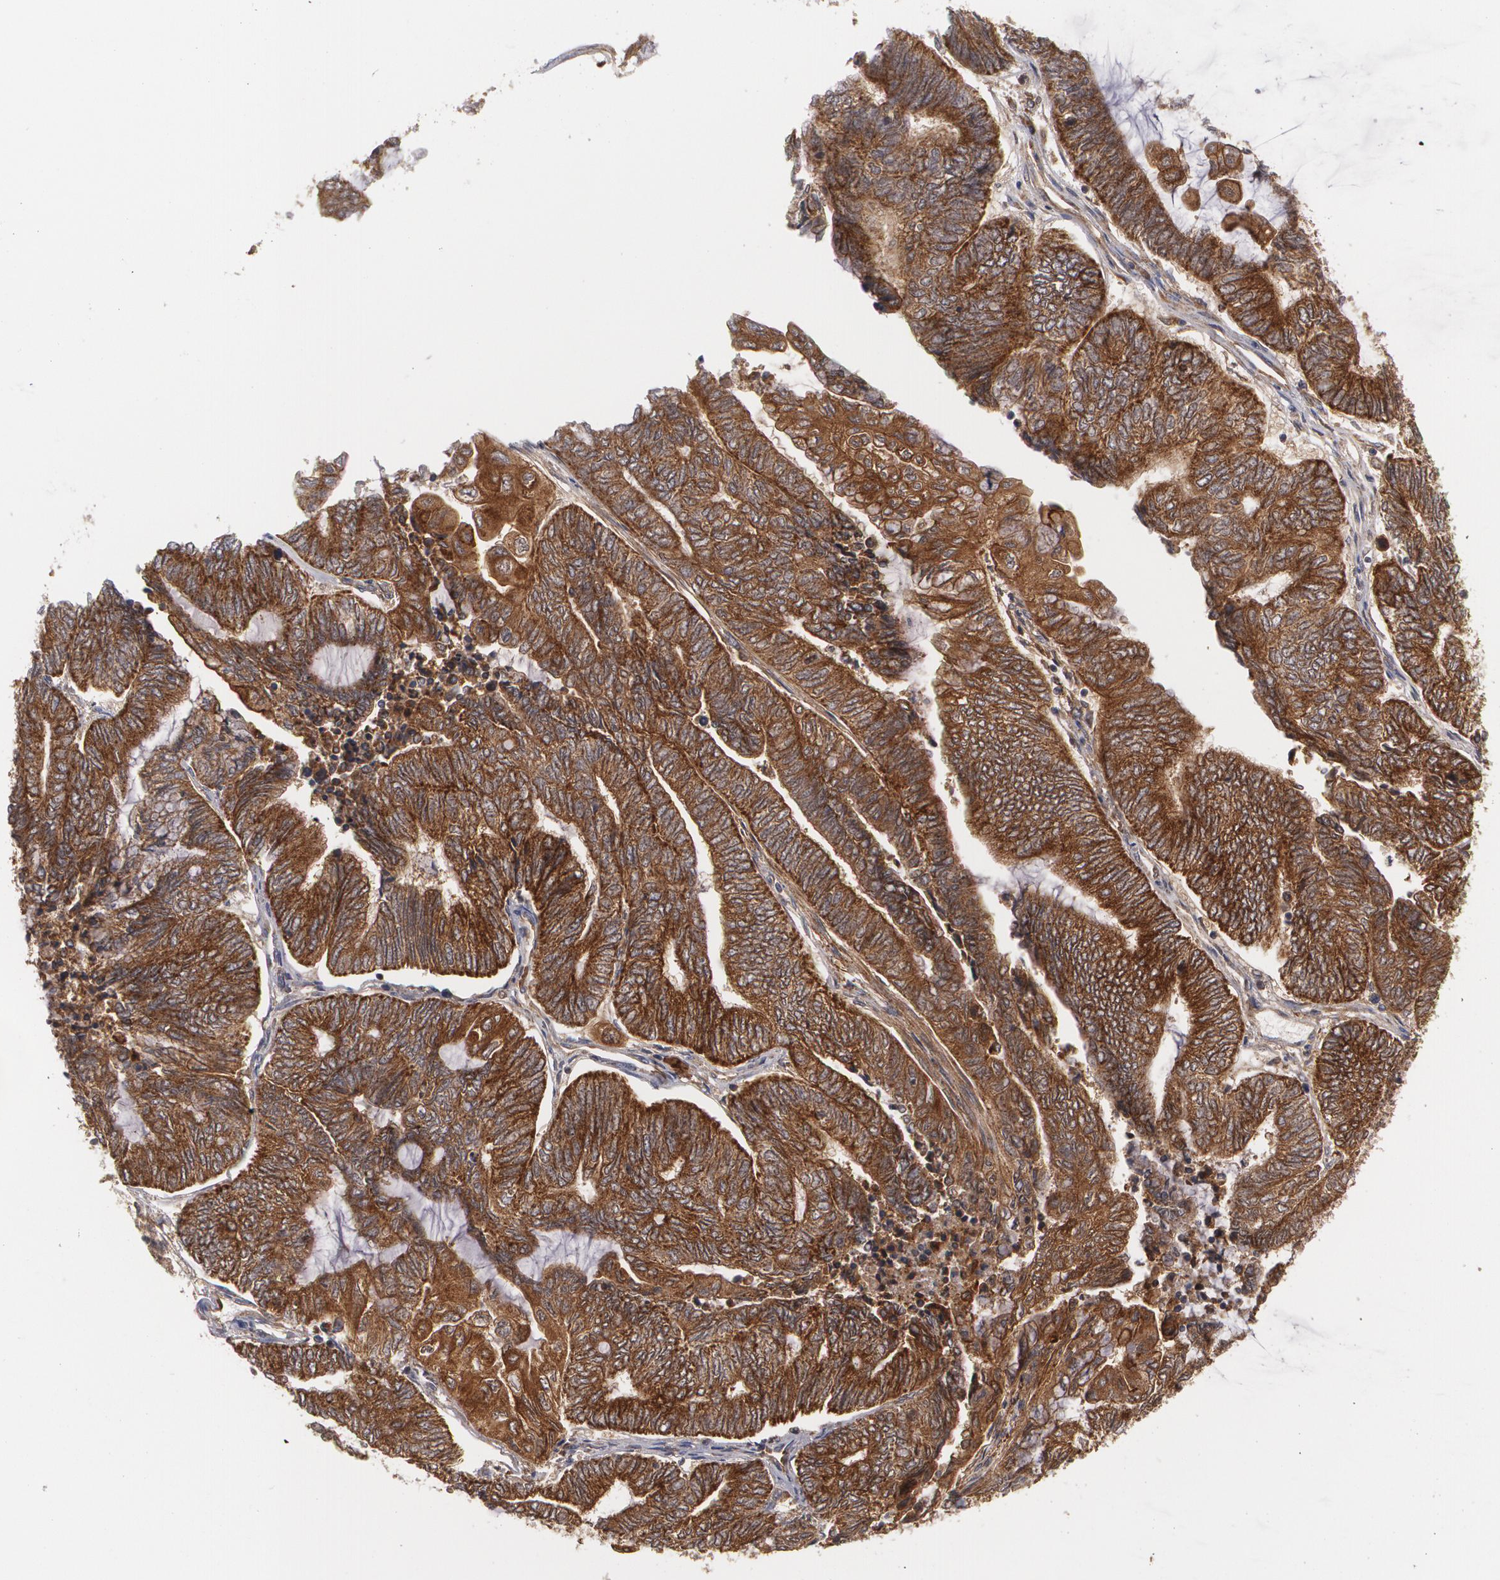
{"staining": {"intensity": "strong", "quantity": ">75%", "location": "cytoplasmic/membranous"}, "tissue": "endometrial cancer", "cell_type": "Tumor cells", "image_type": "cancer", "snomed": [{"axis": "morphology", "description": "Adenocarcinoma, NOS"}, {"axis": "topography", "description": "Uterus"}, {"axis": "topography", "description": "Endometrium"}], "caption": "High-power microscopy captured an immunohistochemistry histopathology image of endometrial adenocarcinoma, revealing strong cytoplasmic/membranous expression in approximately >75% of tumor cells.", "gene": "BMP6", "patient": {"sex": "female", "age": 70}}